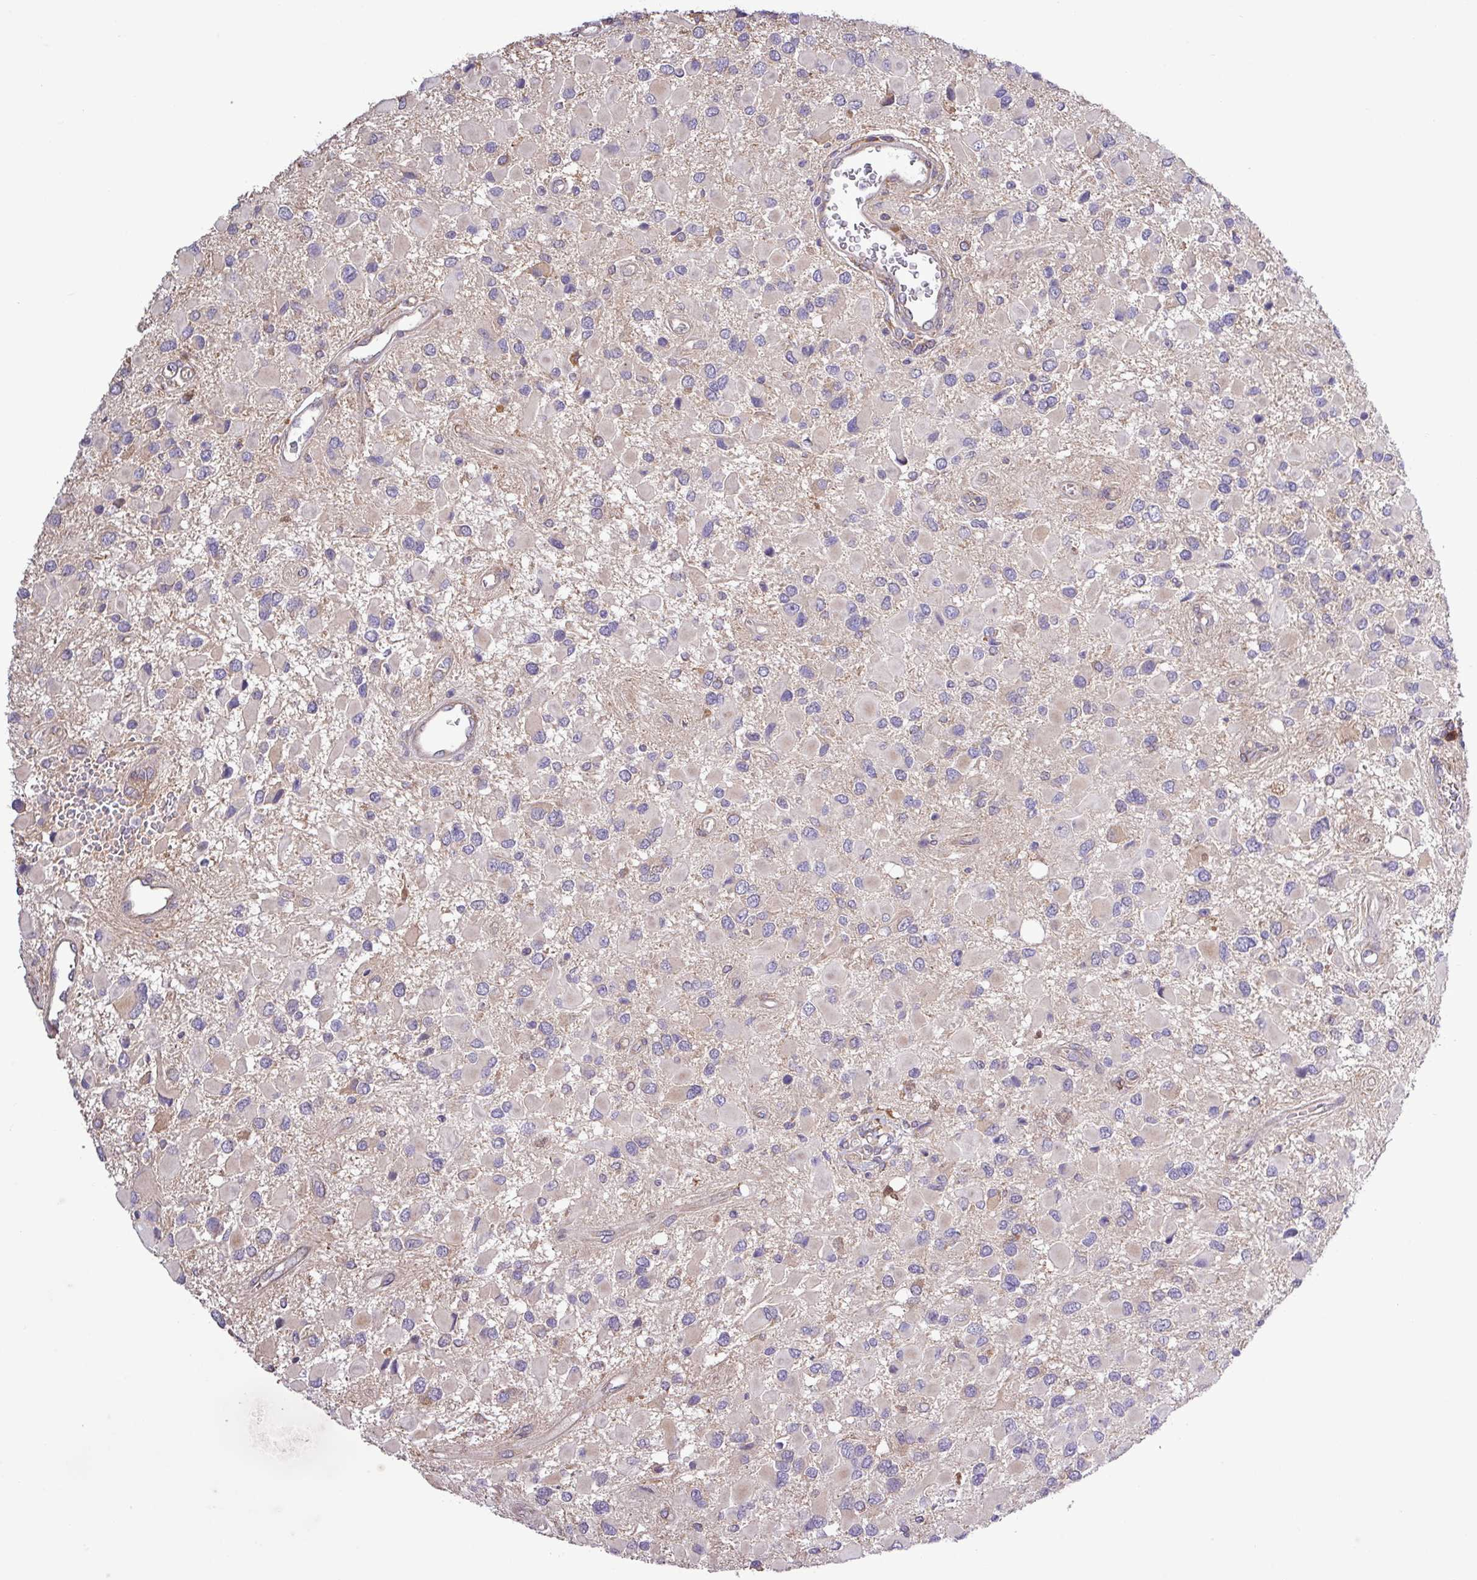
{"staining": {"intensity": "negative", "quantity": "none", "location": "none"}, "tissue": "glioma", "cell_type": "Tumor cells", "image_type": "cancer", "snomed": [{"axis": "morphology", "description": "Glioma, malignant, High grade"}, {"axis": "topography", "description": "Brain"}], "caption": "This image is of glioma stained with immunohistochemistry (IHC) to label a protein in brown with the nuclei are counter-stained blue. There is no positivity in tumor cells.", "gene": "MEGF6", "patient": {"sex": "male", "age": 53}}